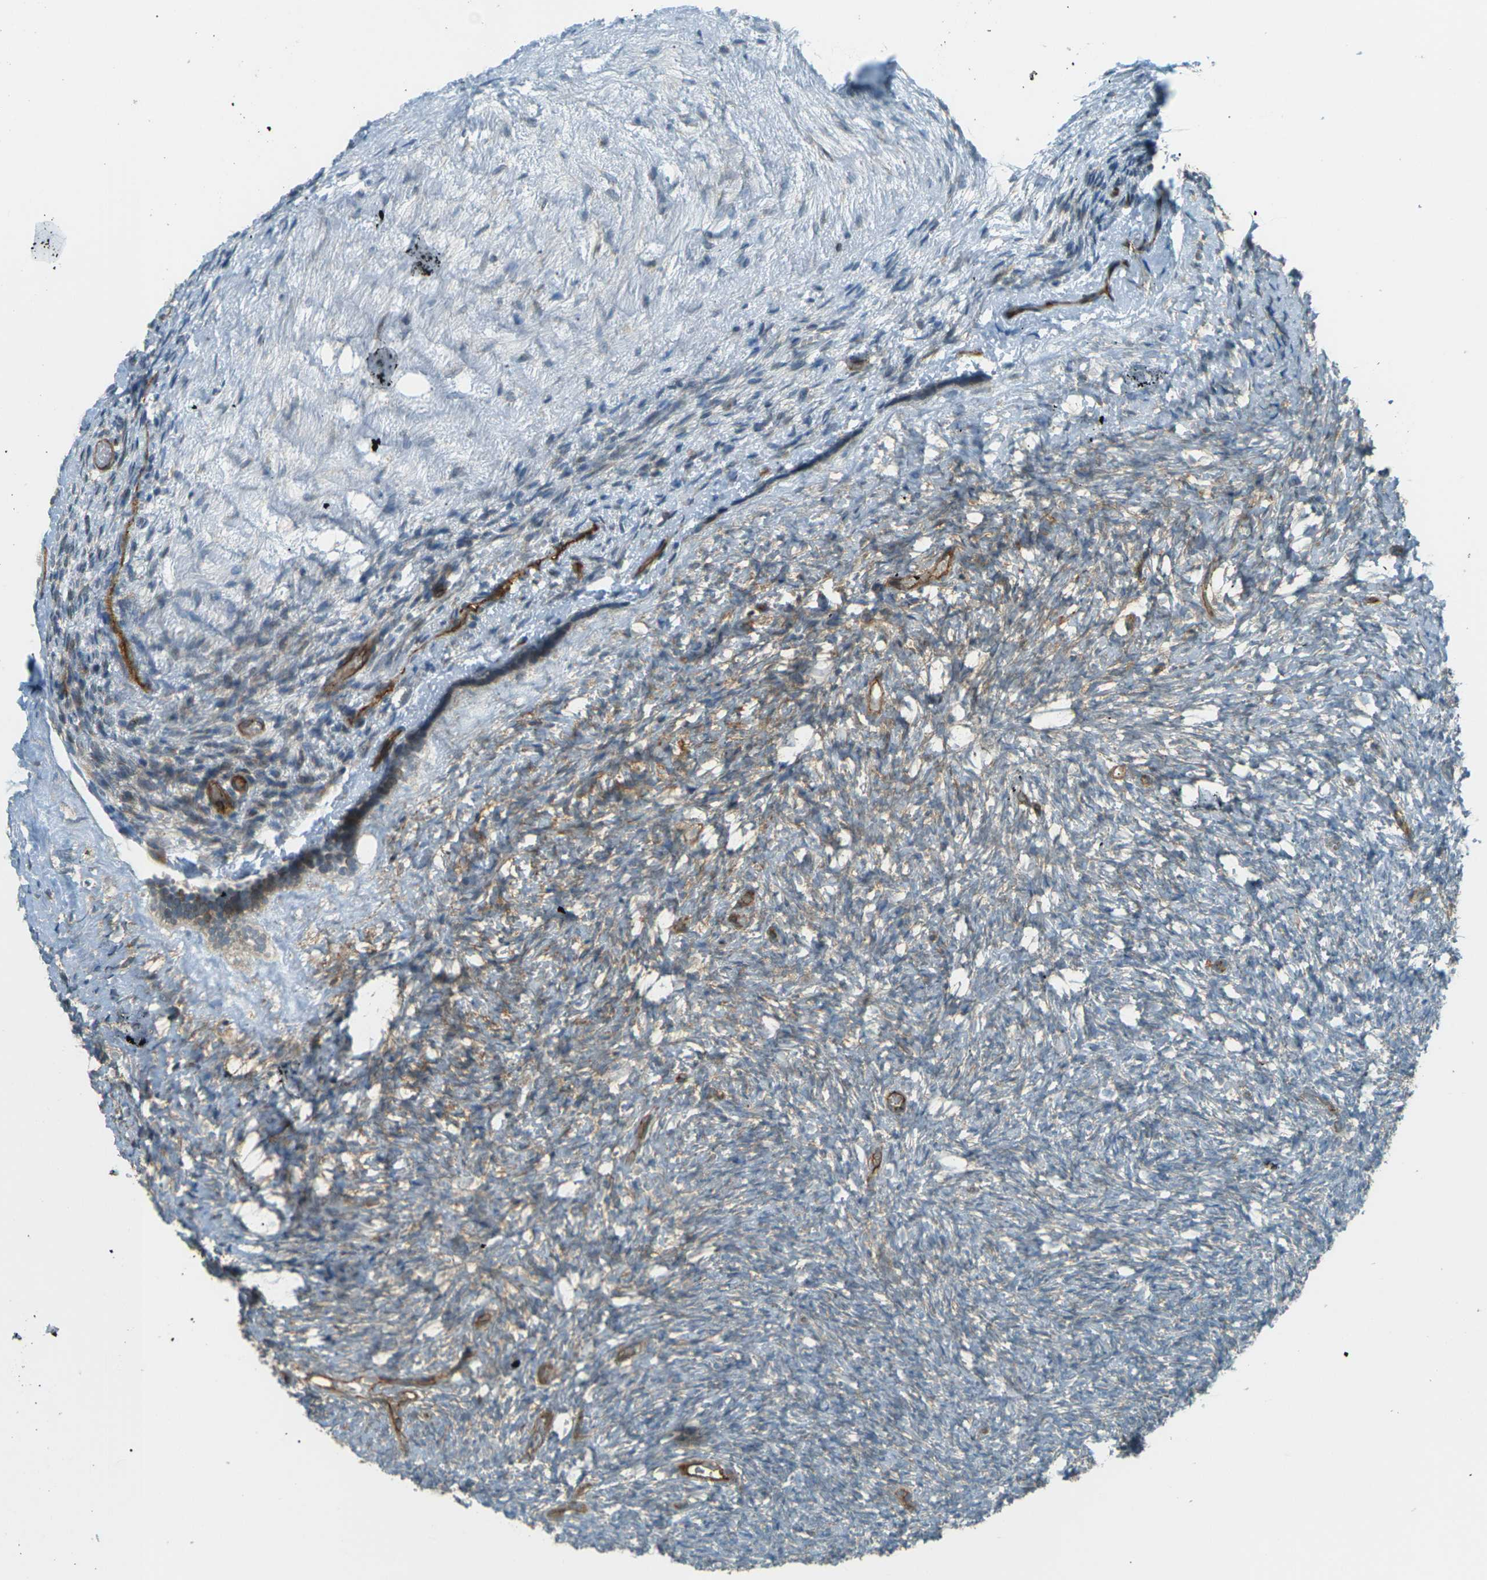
{"staining": {"intensity": "moderate", "quantity": "25%-75%", "location": "cytoplasmic/membranous"}, "tissue": "ovary", "cell_type": "Ovarian stroma cells", "image_type": "normal", "snomed": [{"axis": "morphology", "description": "Normal tissue, NOS"}, {"axis": "topography", "description": "Ovary"}], "caption": "IHC image of unremarkable human ovary stained for a protein (brown), which reveals medium levels of moderate cytoplasmic/membranous staining in approximately 25%-75% of ovarian stroma cells.", "gene": "S1PR1", "patient": {"sex": "female", "age": 35}}